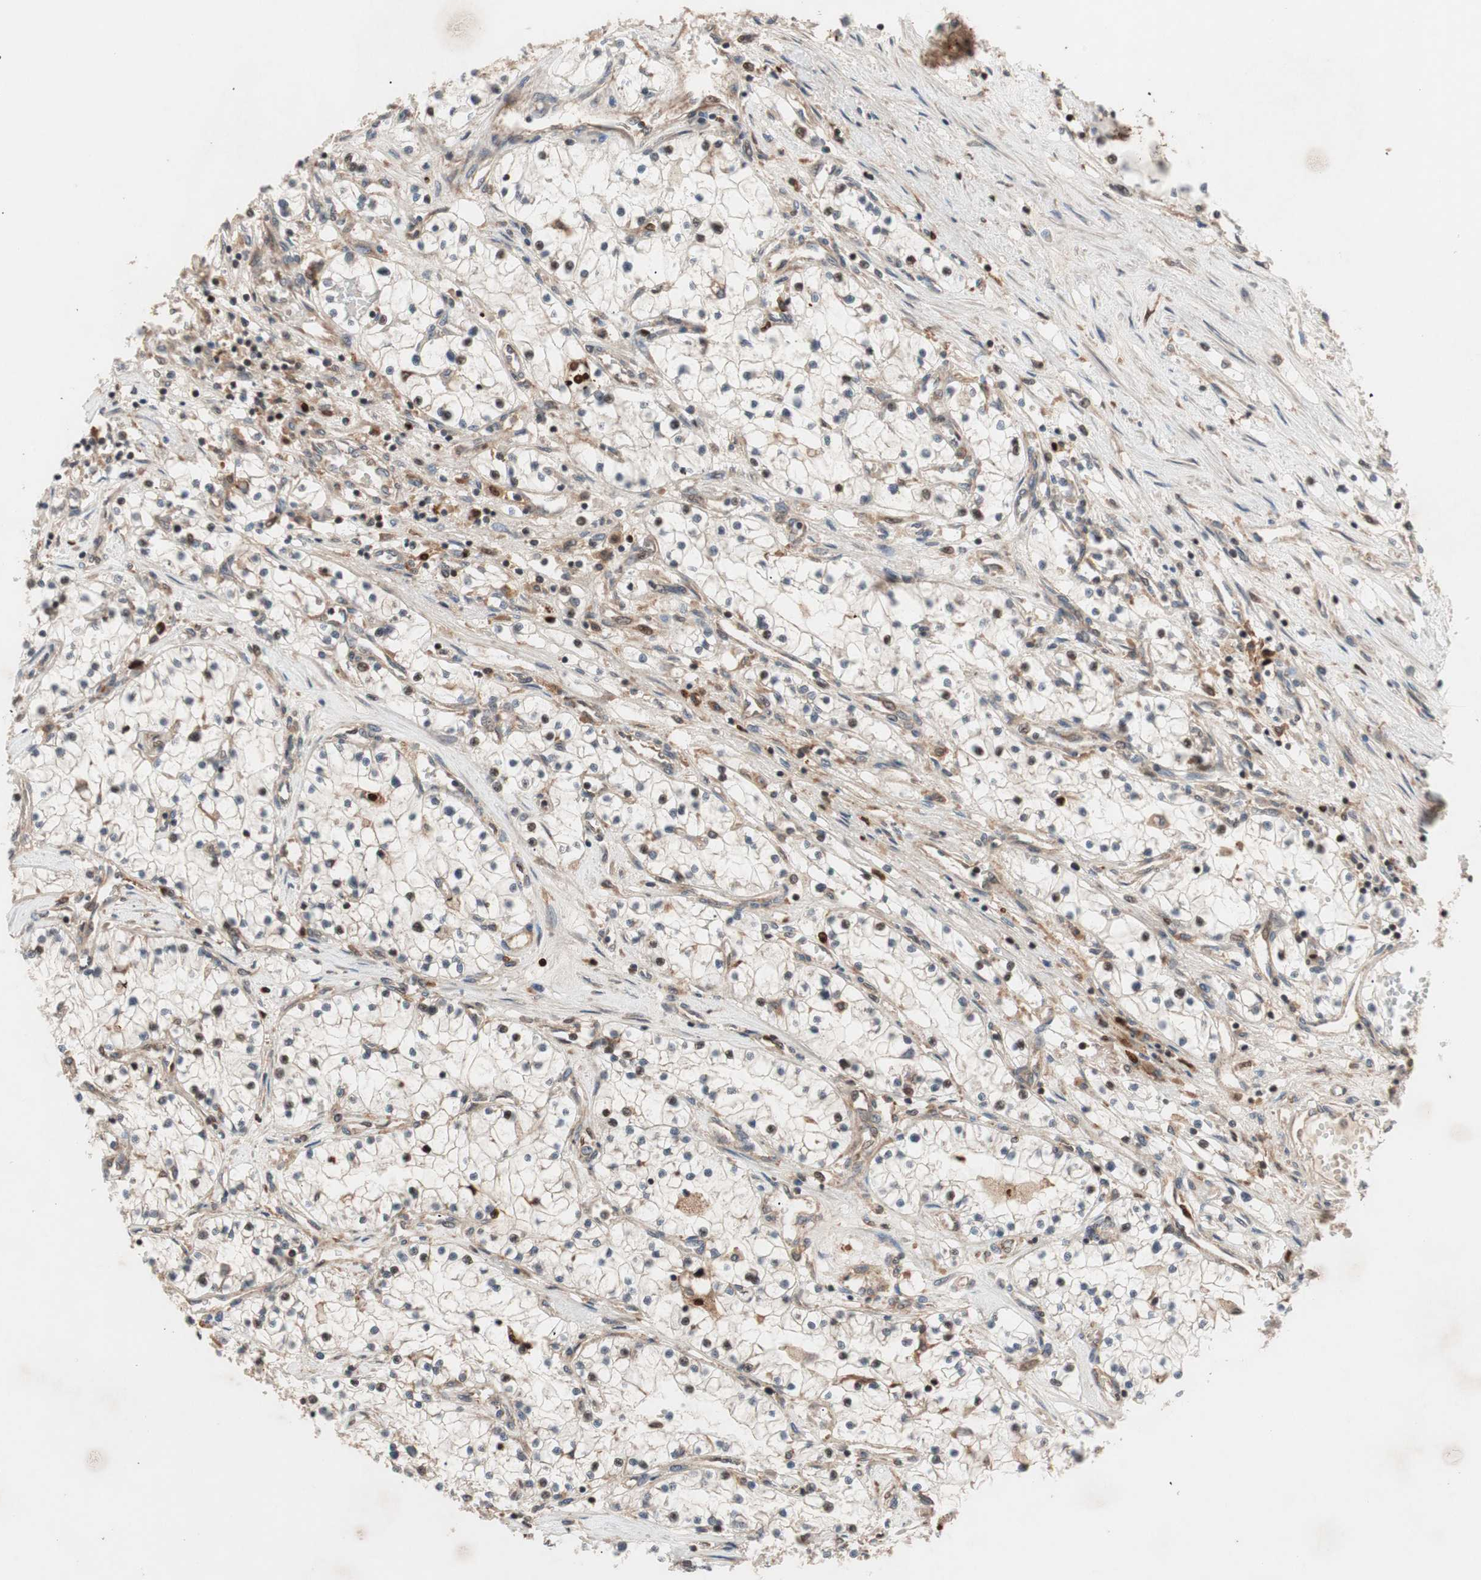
{"staining": {"intensity": "moderate", "quantity": "25%-75%", "location": "cytoplasmic/membranous,nuclear"}, "tissue": "renal cancer", "cell_type": "Tumor cells", "image_type": "cancer", "snomed": [{"axis": "morphology", "description": "Adenocarcinoma, NOS"}, {"axis": "topography", "description": "Kidney"}], "caption": "IHC of human renal adenocarcinoma reveals medium levels of moderate cytoplasmic/membranous and nuclear expression in about 25%-75% of tumor cells. The staining was performed using DAB to visualize the protein expression in brown, while the nuclei were stained in blue with hematoxylin (Magnification: 20x).", "gene": "NF2", "patient": {"sex": "male", "age": 68}}